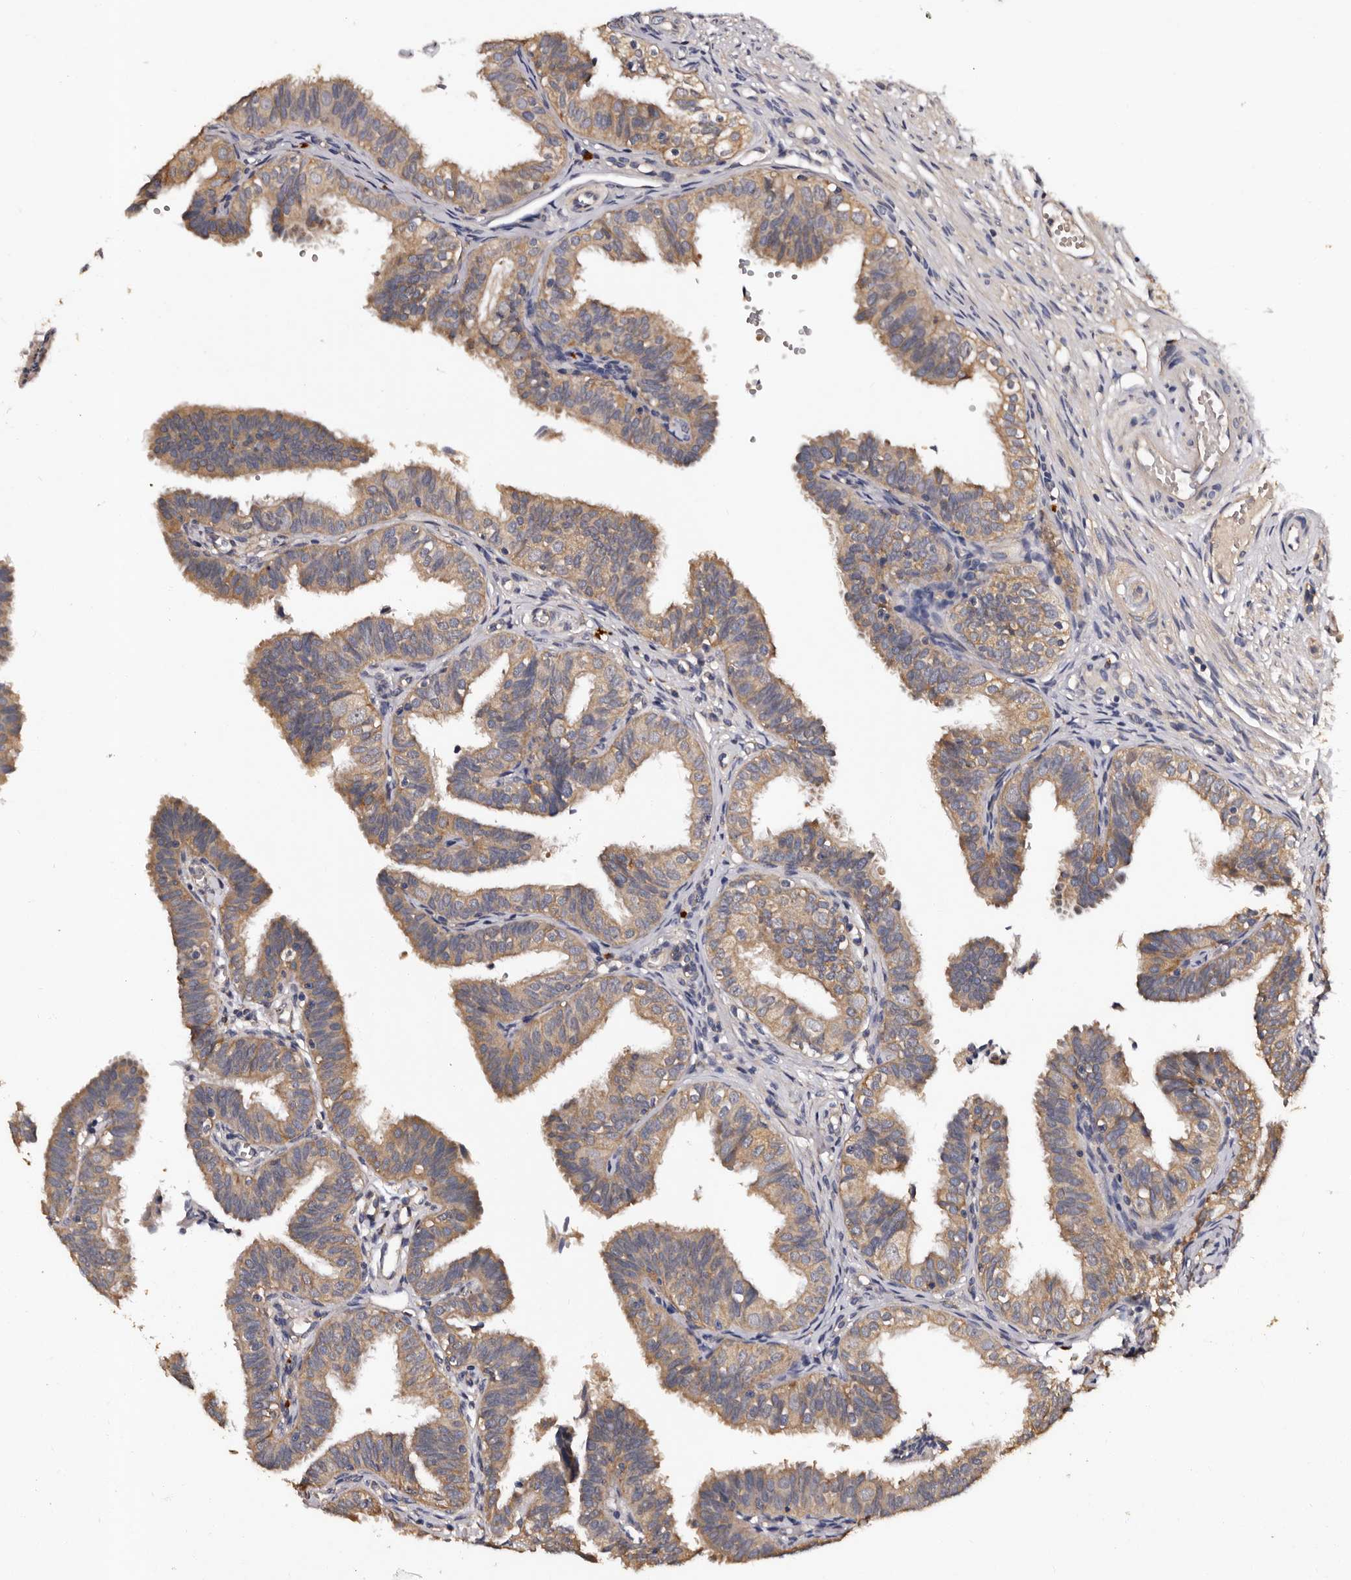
{"staining": {"intensity": "weak", "quantity": ">75%", "location": "cytoplasmic/membranous"}, "tissue": "fallopian tube", "cell_type": "Glandular cells", "image_type": "normal", "snomed": [{"axis": "morphology", "description": "Normal tissue, NOS"}, {"axis": "topography", "description": "Fallopian tube"}], "caption": "Protein positivity by immunohistochemistry shows weak cytoplasmic/membranous positivity in approximately >75% of glandular cells in unremarkable fallopian tube.", "gene": "ADCK5", "patient": {"sex": "female", "age": 35}}